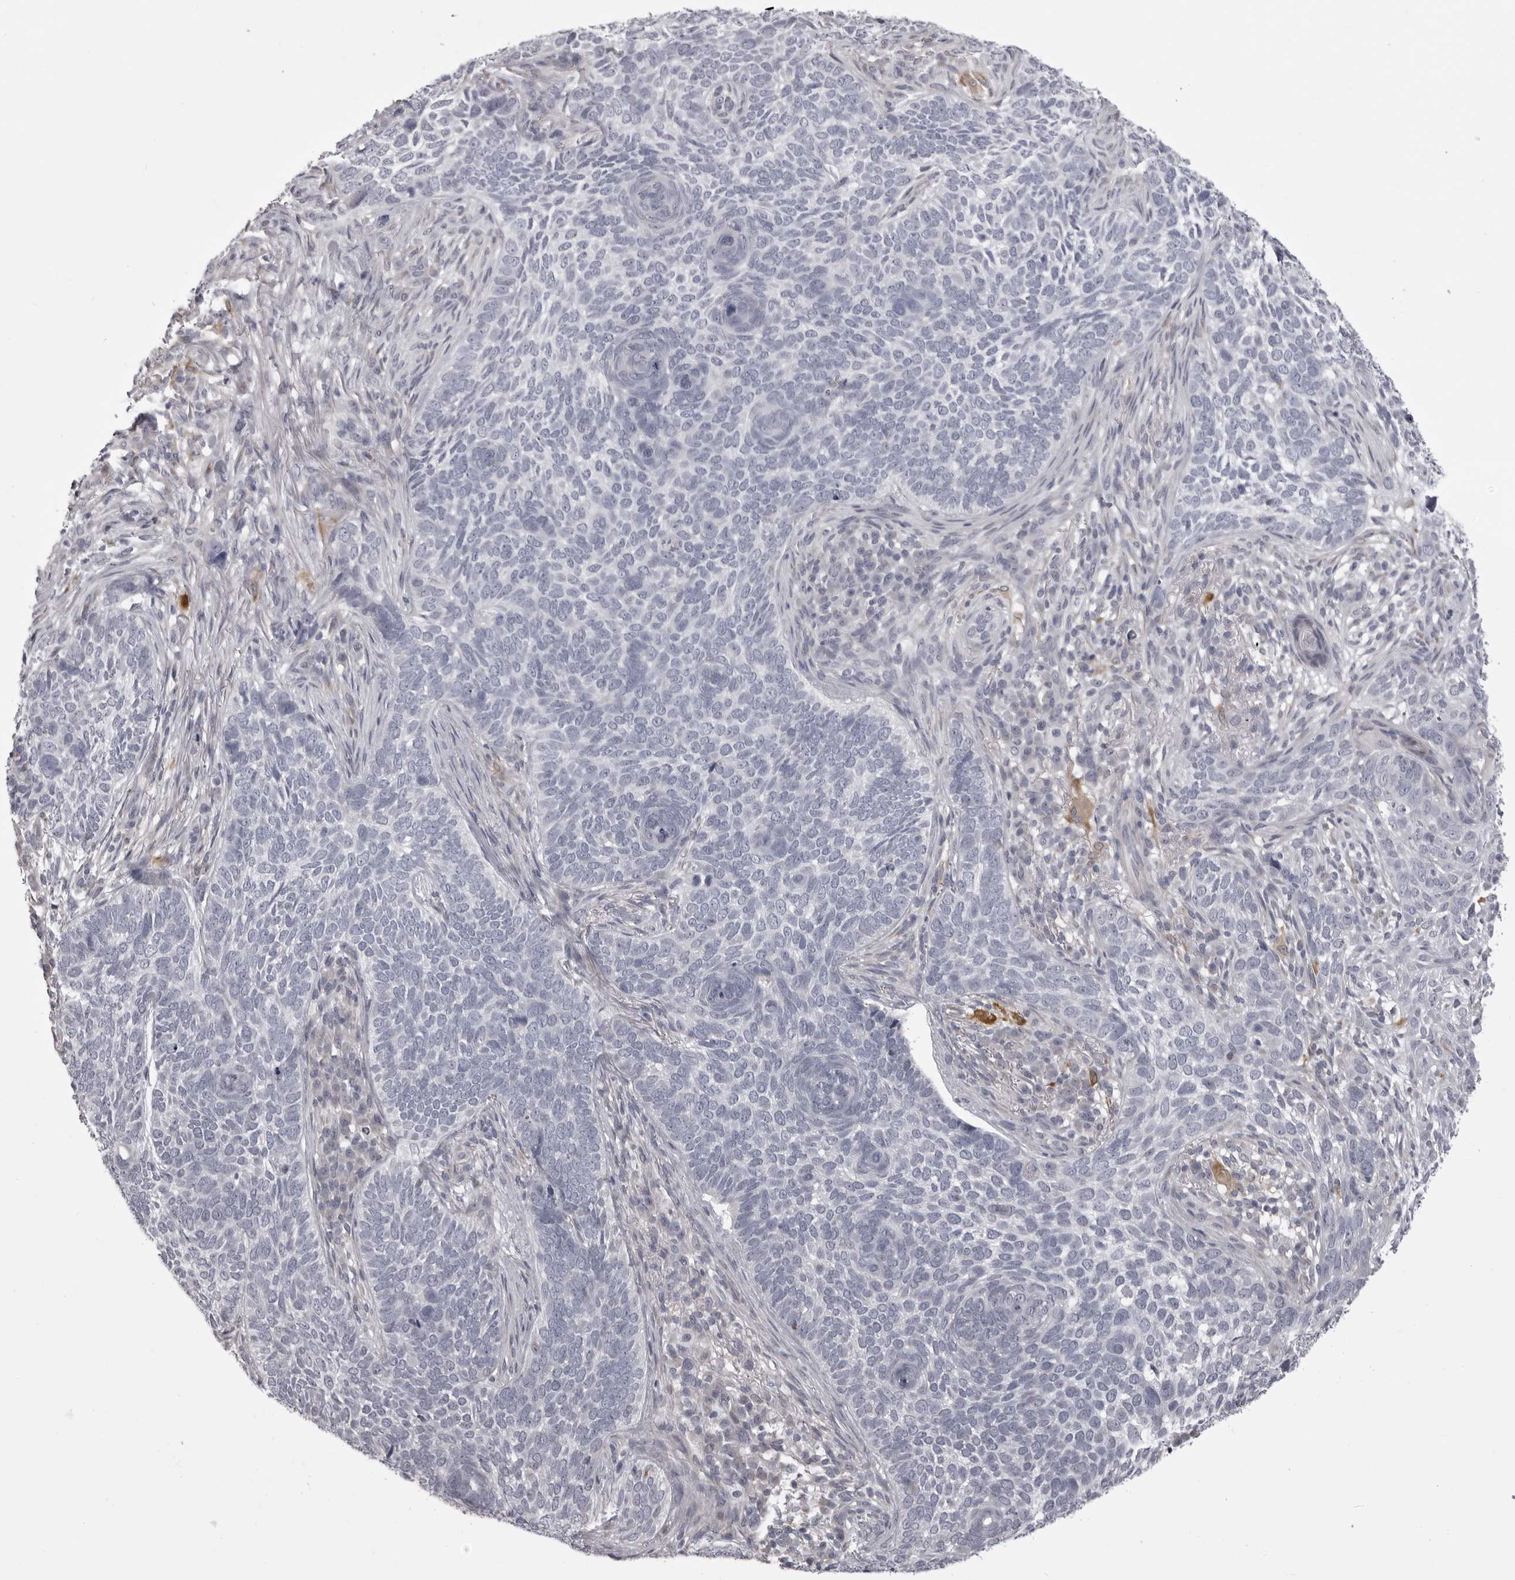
{"staining": {"intensity": "negative", "quantity": "none", "location": "none"}, "tissue": "skin cancer", "cell_type": "Tumor cells", "image_type": "cancer", "snomed": [{"axis": "morphology", "description": "Basal cell carcinoma"}, {"axis": "topography", "description": "Skin"}], "caption": "Immunohistochemical staining of human skin cancer demonstrates no significant positivity in tumor cells. (DAB immunohistochemistry with hematoxylin counter stain).", "gene": "NCEH1", "patient": {"sex": "female", "age": 64}}